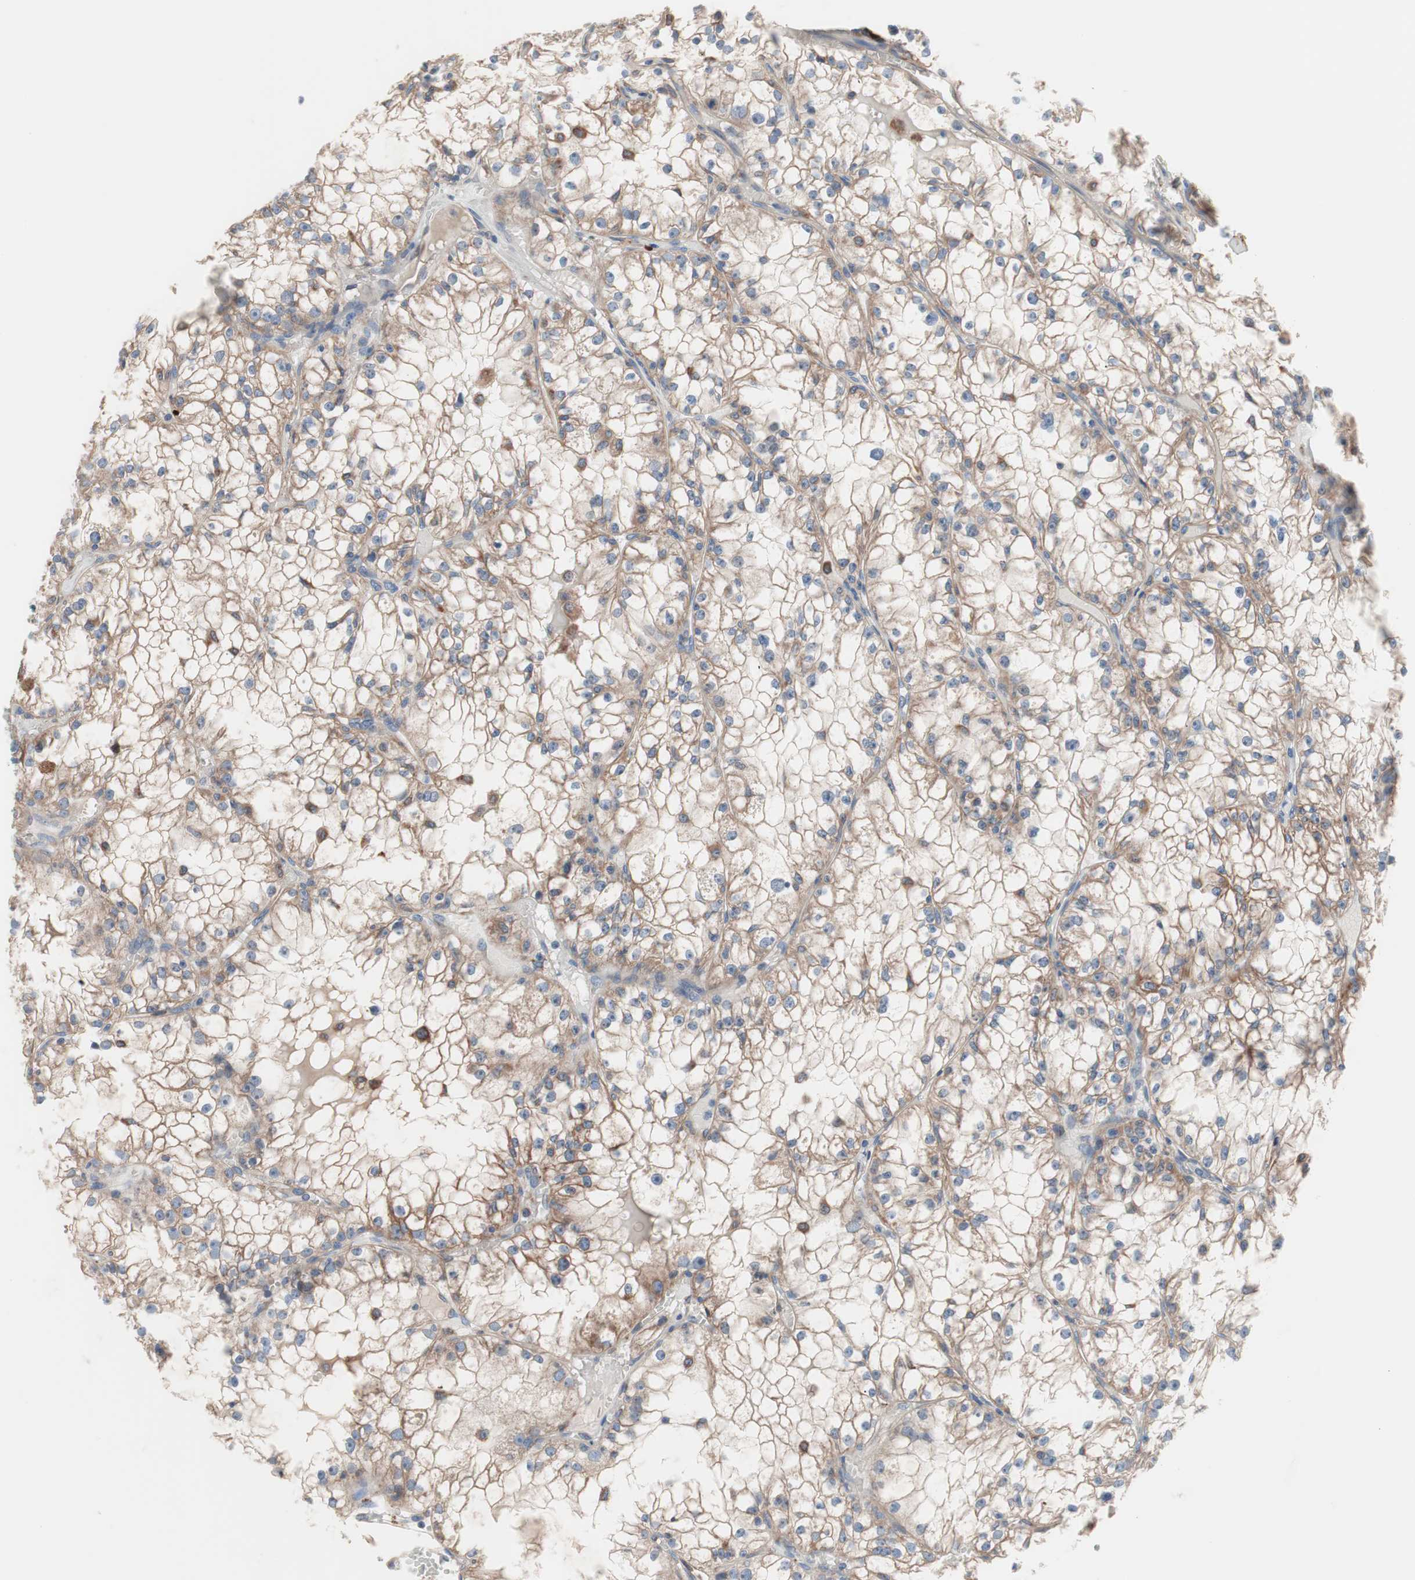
{"staining": {"intensity": "weak", "quantity": "25%-75%", "location": "cytoplasmic/membranous"}, "tissue": "renal cancer", "cell_type": "Tumor cells", "image_type": "cancer", "snomed": [{"axis": "morphology", "description": "Adenocarcinoma, NOS"}, {"axis": "topography", "description": "Kidney"}], "caption": "Renal adenocarcinoma tissue shows weak cytoplasmic/membranous staining in about 25%-75% of tumor cells, visualized by immunohistochemistry.", "gene": "SLC27A4", "patient": {"sex": "male", "age": 56}}